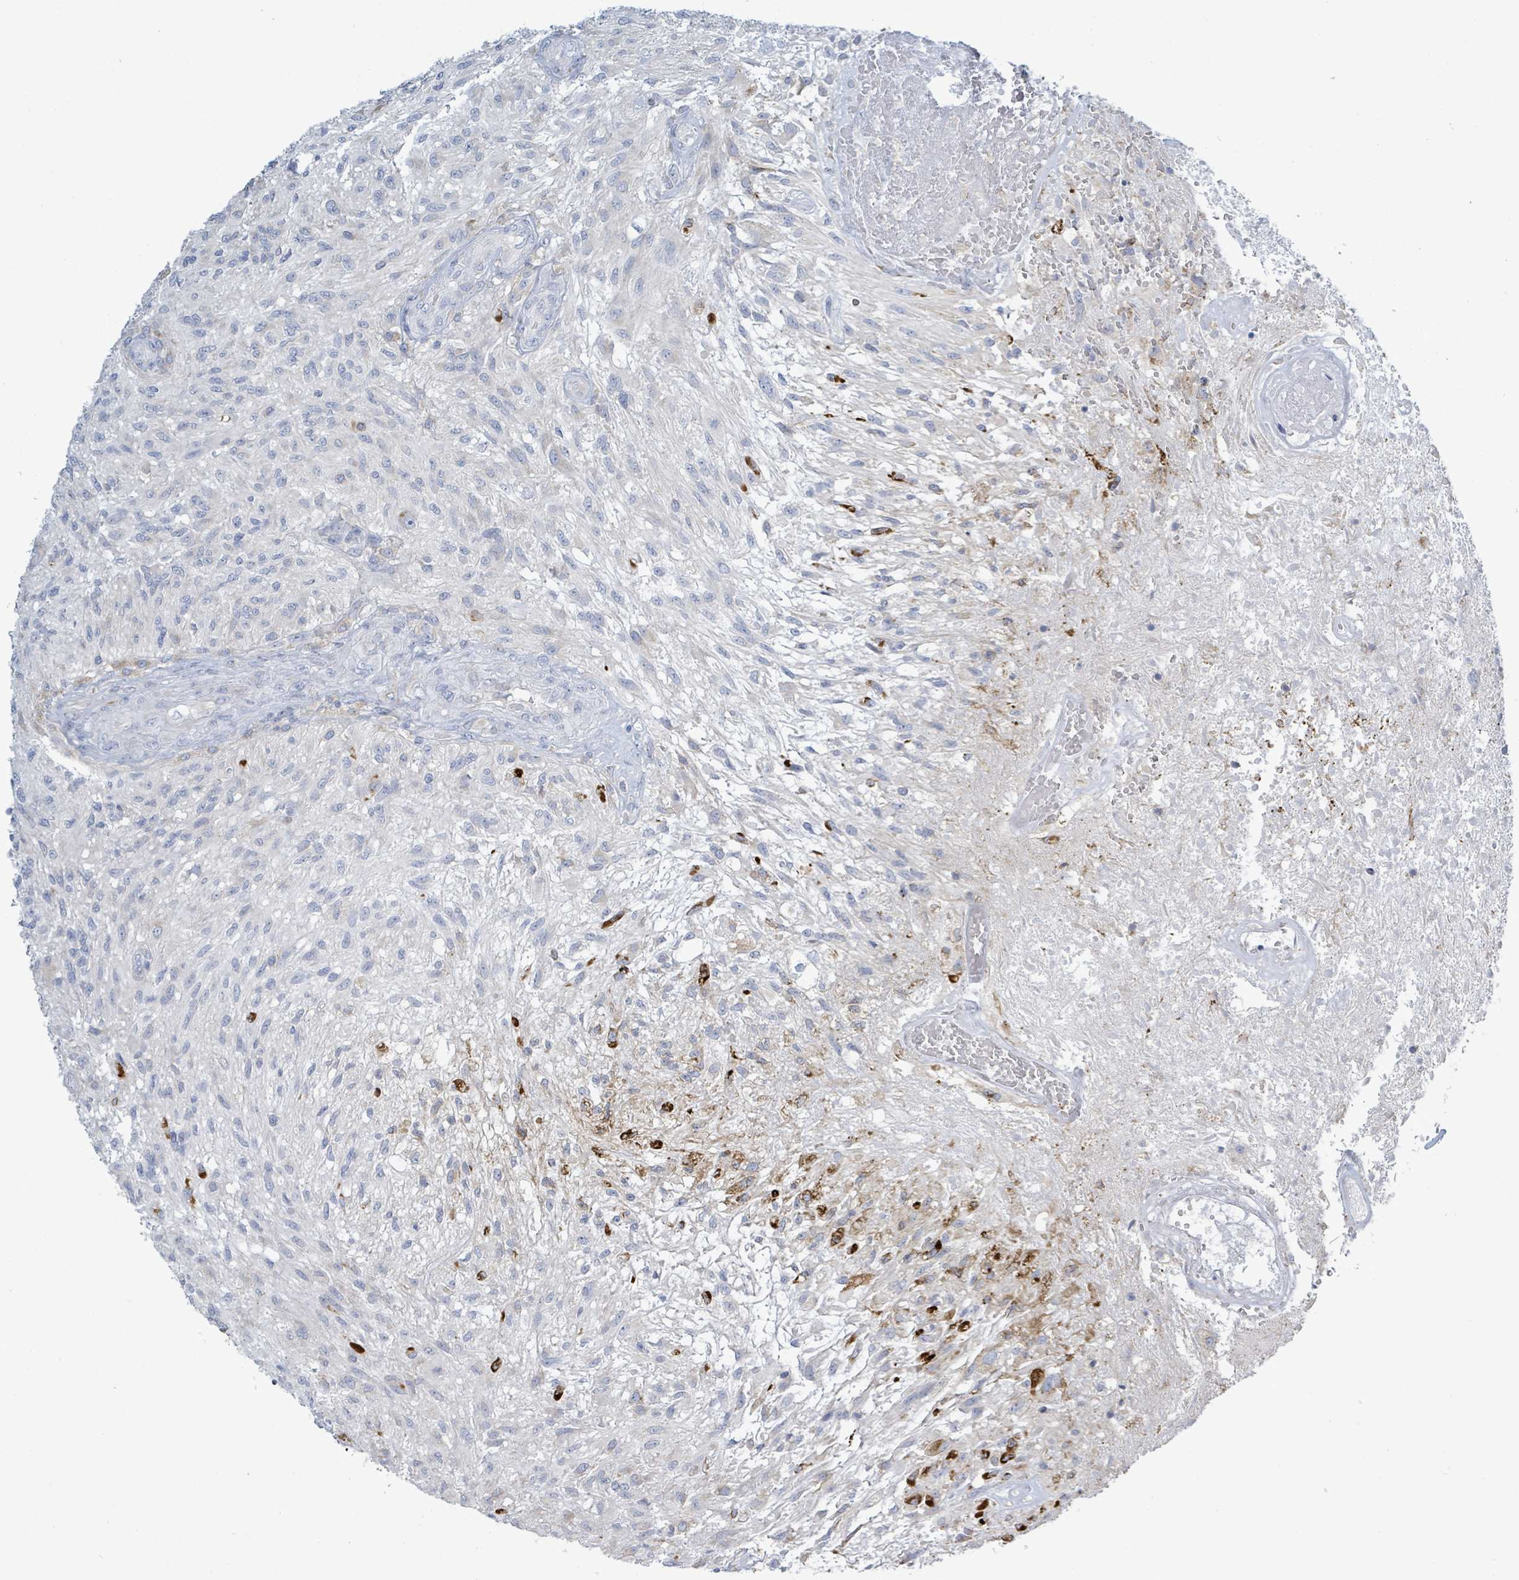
{"staining": {"intensity": "negative", "quantity": "none", "location": "none"}, "tissue": "glioma", "cell_type": "Tumor cells", "image_type": "cancer", "snomed": [{"axis": "morphology", "description": "Glioma, malignant, High grade"}, {"axis": "topography", "description": "Brain"}], "caption": "This is a micrograph of immunohistochemistry staining of high-grade glioma (malignant), which shows no positivity in tumor cells.", "gene": "SIRPB1", "patient": {"sex": "male", "age": 56}}